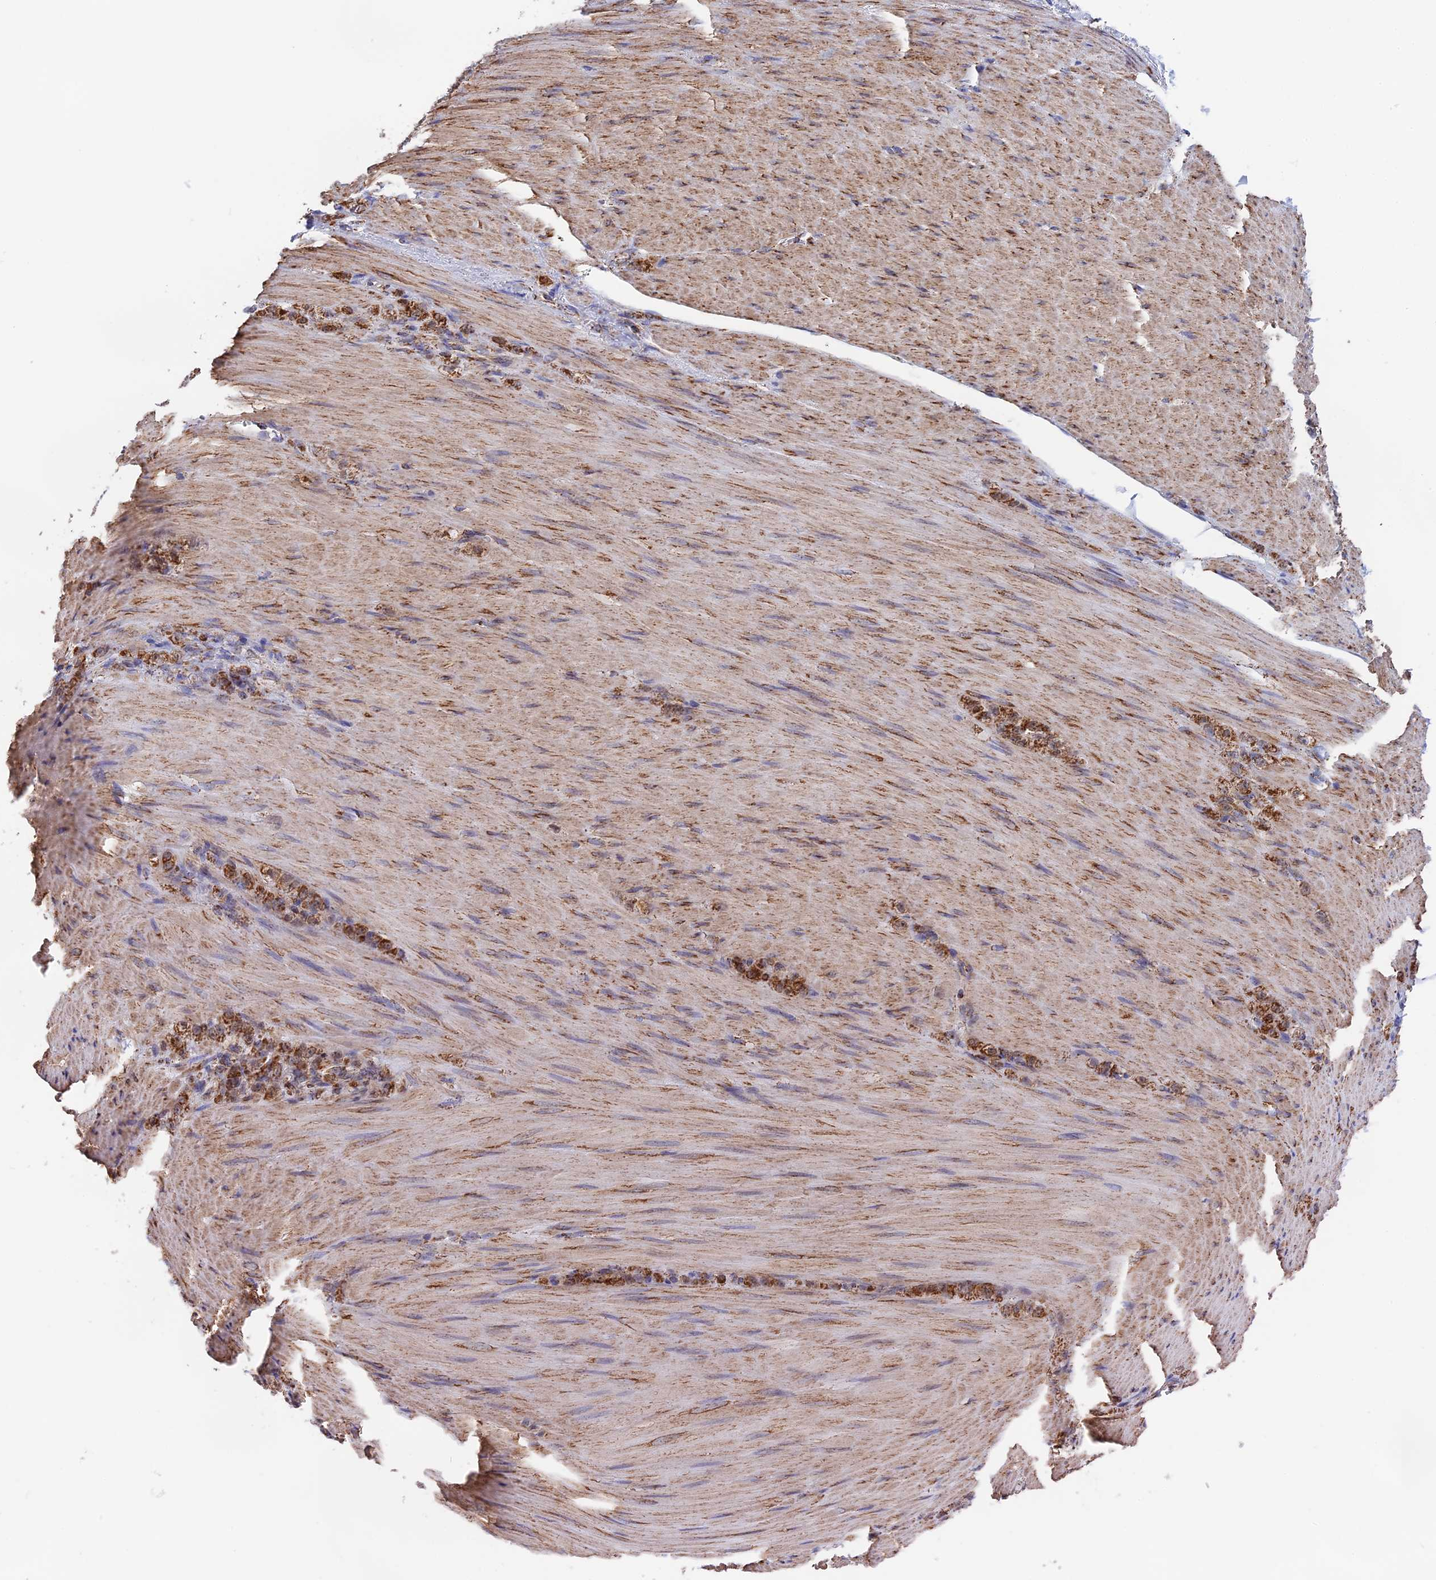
{"staining": {"intensity": "strong", "quantity": ">75%", "location": "cytoplasmic/membranous"}, "tissue": "stomach cancer", "cell_type": "Tumor cells", "image_type": "cancer", "snomed": [{"axis": "morphology", "description": "Normal tissue, NOS"}, {"axis": "morphology", "description": "Adenocarcinoma, NOS"}, {"axis": "topography", "description": "Stomach"}], "caption": "Adenocarcinoma (stomach) stained with immunohistochemistry (IHC) exhibits strong cytoplasmic/membranous expression in approximately >75% of tumor cells. The staining is performed using DAB brown chromogen to label protein expression. The nuclei are counter-stained blue using hematoxylin.", "gene": "CDC16", "patient": {"sex": "male", "age": 82}}